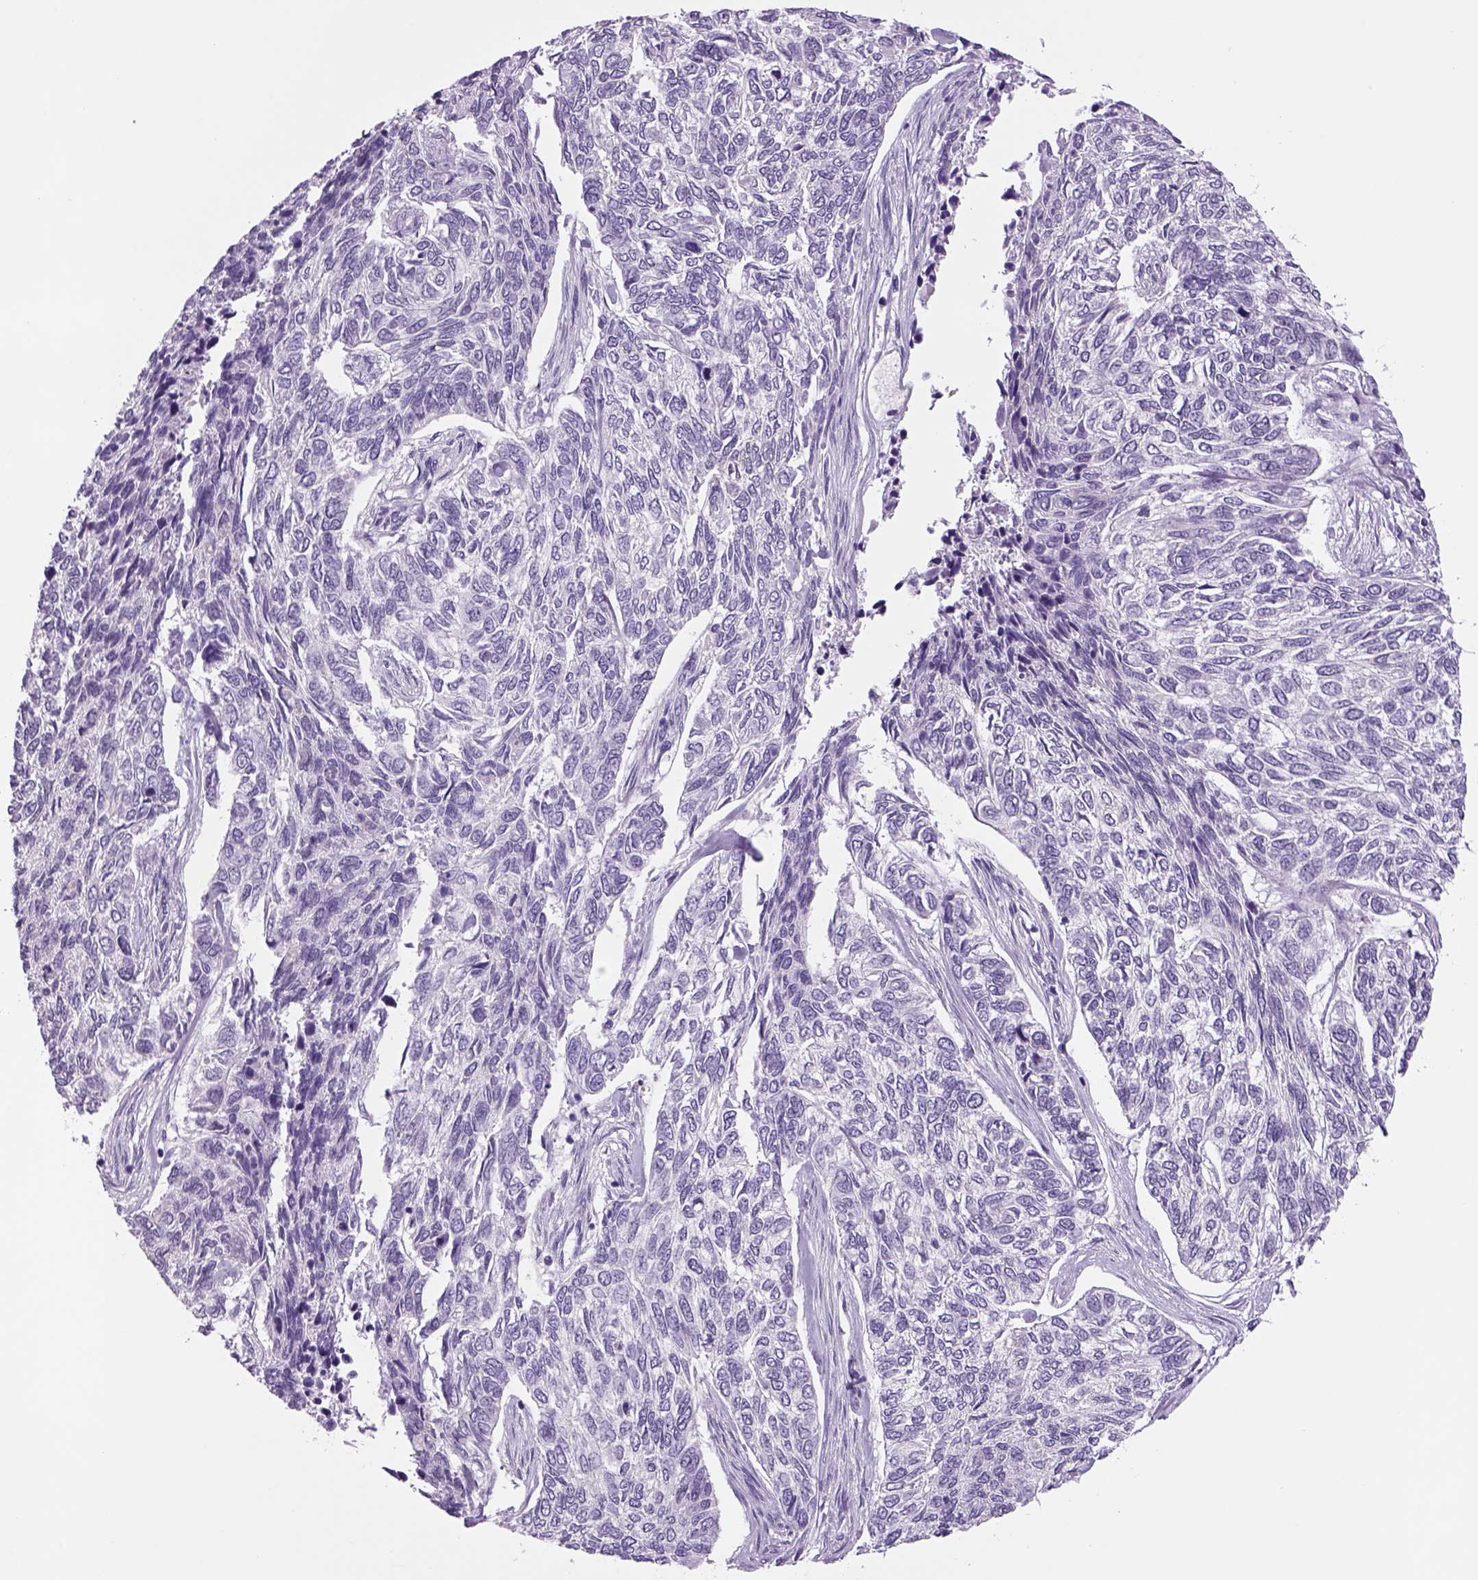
{"staining": {"intensity": "negative", "quantity": "none", "location": "none"}, "tissue": "skin cancer", "cell_type": "Tumor cells", "image_type": "cancer", "snomed": [{"axis": "morphology", "description": "Basal cell carcinoma"}, {"axis": "topography", "description": "Skin"}], "caption": "Micrograph shows no significant protein staining in tumor cells of skin basal cell carcinoma.", "gene": "DBH", "patient": {"sex": "female", "age": 65}}